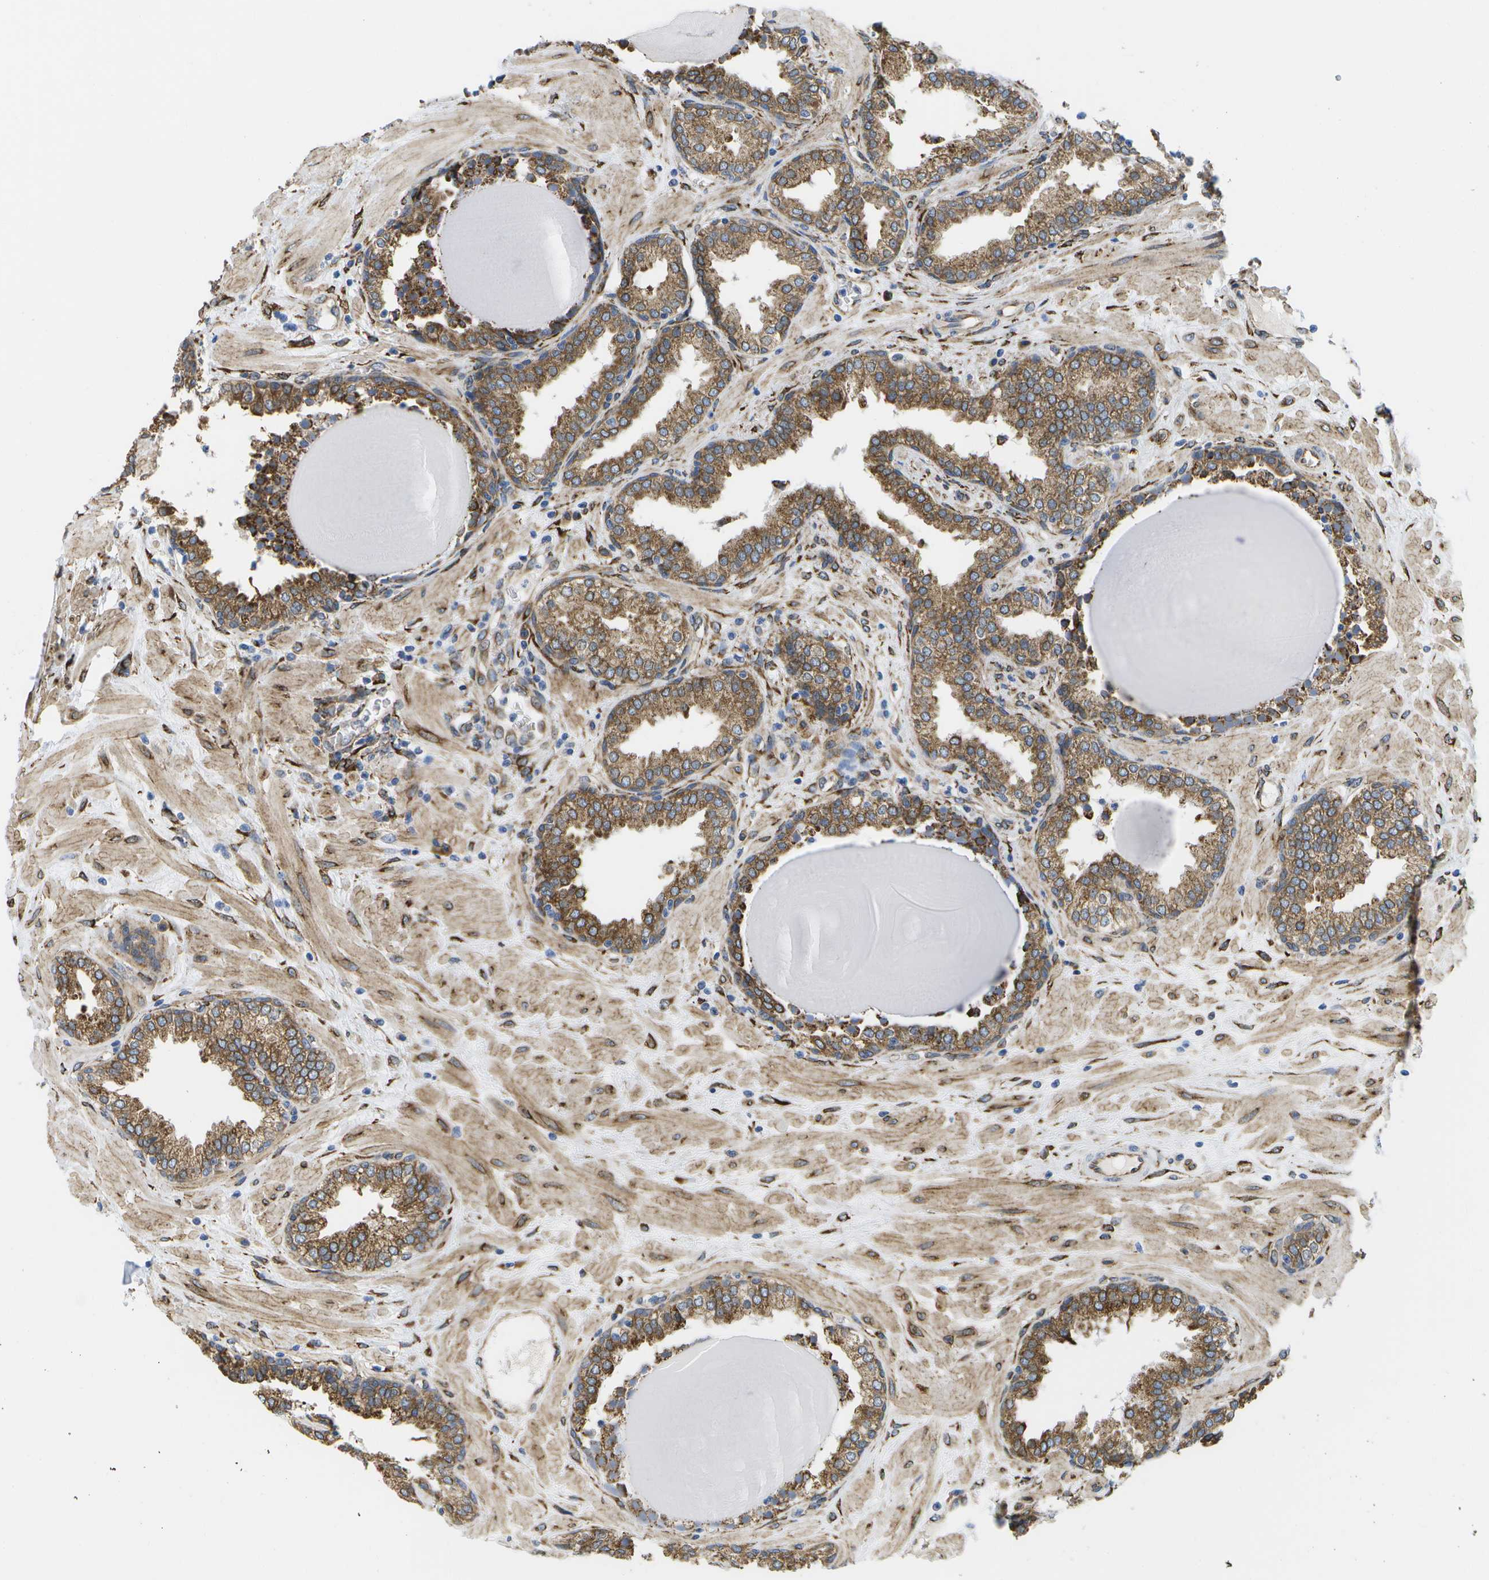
{"staining": {"intensity": "moderate", "quantity": ">75%", "location": "cytoplasmic/membranous"}, "tissue": "prostate", "cell_type": "Glandular cells", "image_type": "normal", "snomed": [{"axis": "morphology", "description": "Normal tissue, NOS"}, {"axis": "topography", "description": "Prostate"}], "caption": "Immunohistochemical staining of benign human prostate exhibits medium levels of moderate cytoplasmic/membranous staining in about >75% of glandular cells.", "gene": "ZDHHC17", "patient": {"sex": "male", "age": 51}}